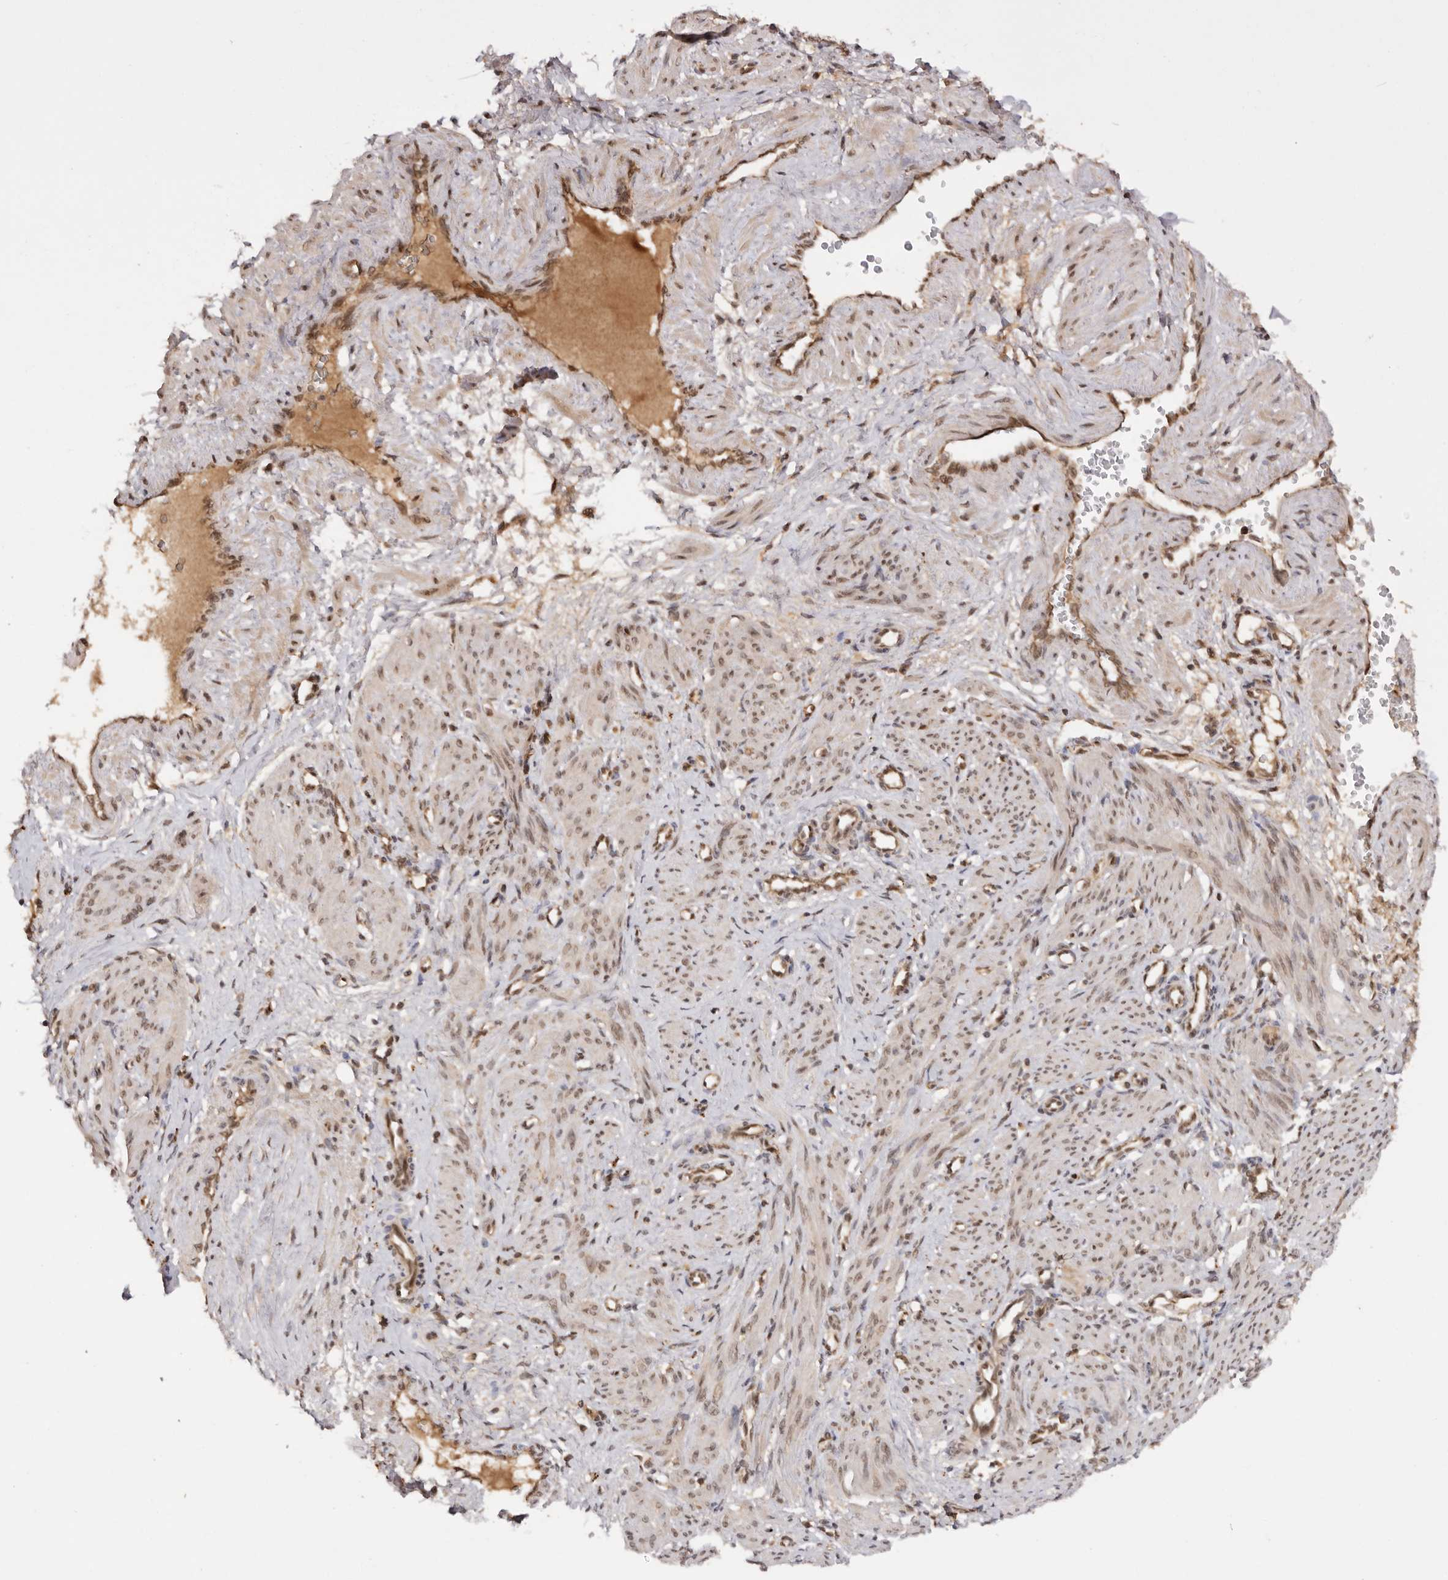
{"staining": {"intensity": "weak", "quantity": ">75%", "location": "nuclear"}, "tissue": "smooth muscle", "cell_type": "Smooth muscle cells", "image_type": "normal", "snomed": [{"axis": "morphology", "description": "Normal tissue, NOS"}, {"axis": "topography", "description": "Endometrium"}], "caption": "Protein staining of benign smooth muscle reveals weak nuclear positivity in about >75% of smooth muscle cells.", "gene": "TARS2", "patient": {"sex": "female", "age": 33}}